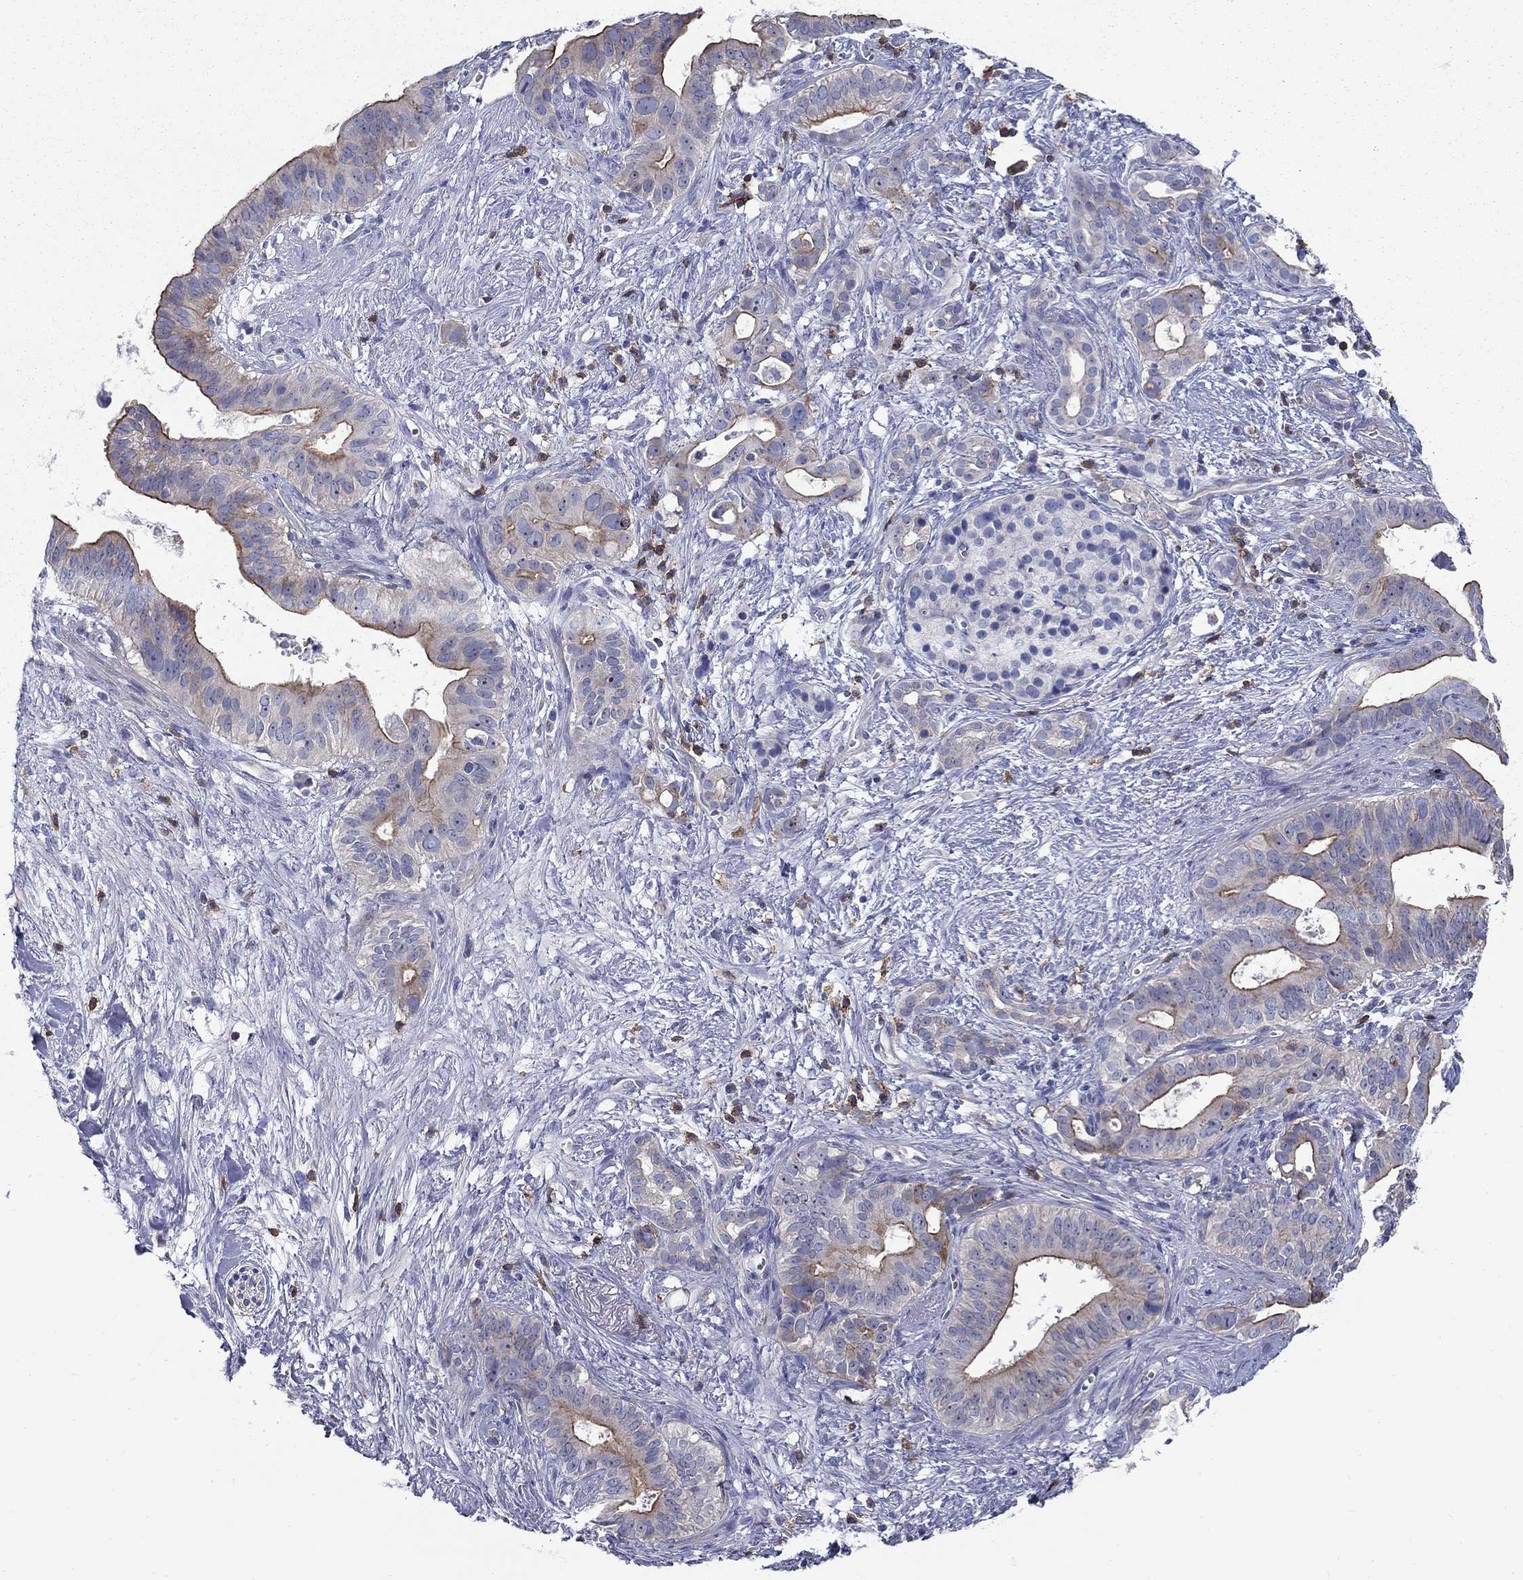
{"staining": {"intensity": "strong", "quantity": "<25%", "location": "cytoplasmic/membranous"}, "tissue": "pancreatic cancer", "cell_type": "Tumor cells", "image_type": "cancer", "snomed": [{"axis": "morphology", "description": "Adenocarcinoma, NOS"}, {"axis": "topography", "description": "Pancreas"}], "caption": "Tumor cells demonstrate strong cytoplasmic/membranous positivity in approximately <25% of cells in pancreatic adenocarcinoma. (DAB IHC with brightfield microscopy, high magnification).", "gene": "SIT1", "patient": {"sex": "male", "age": 61}}